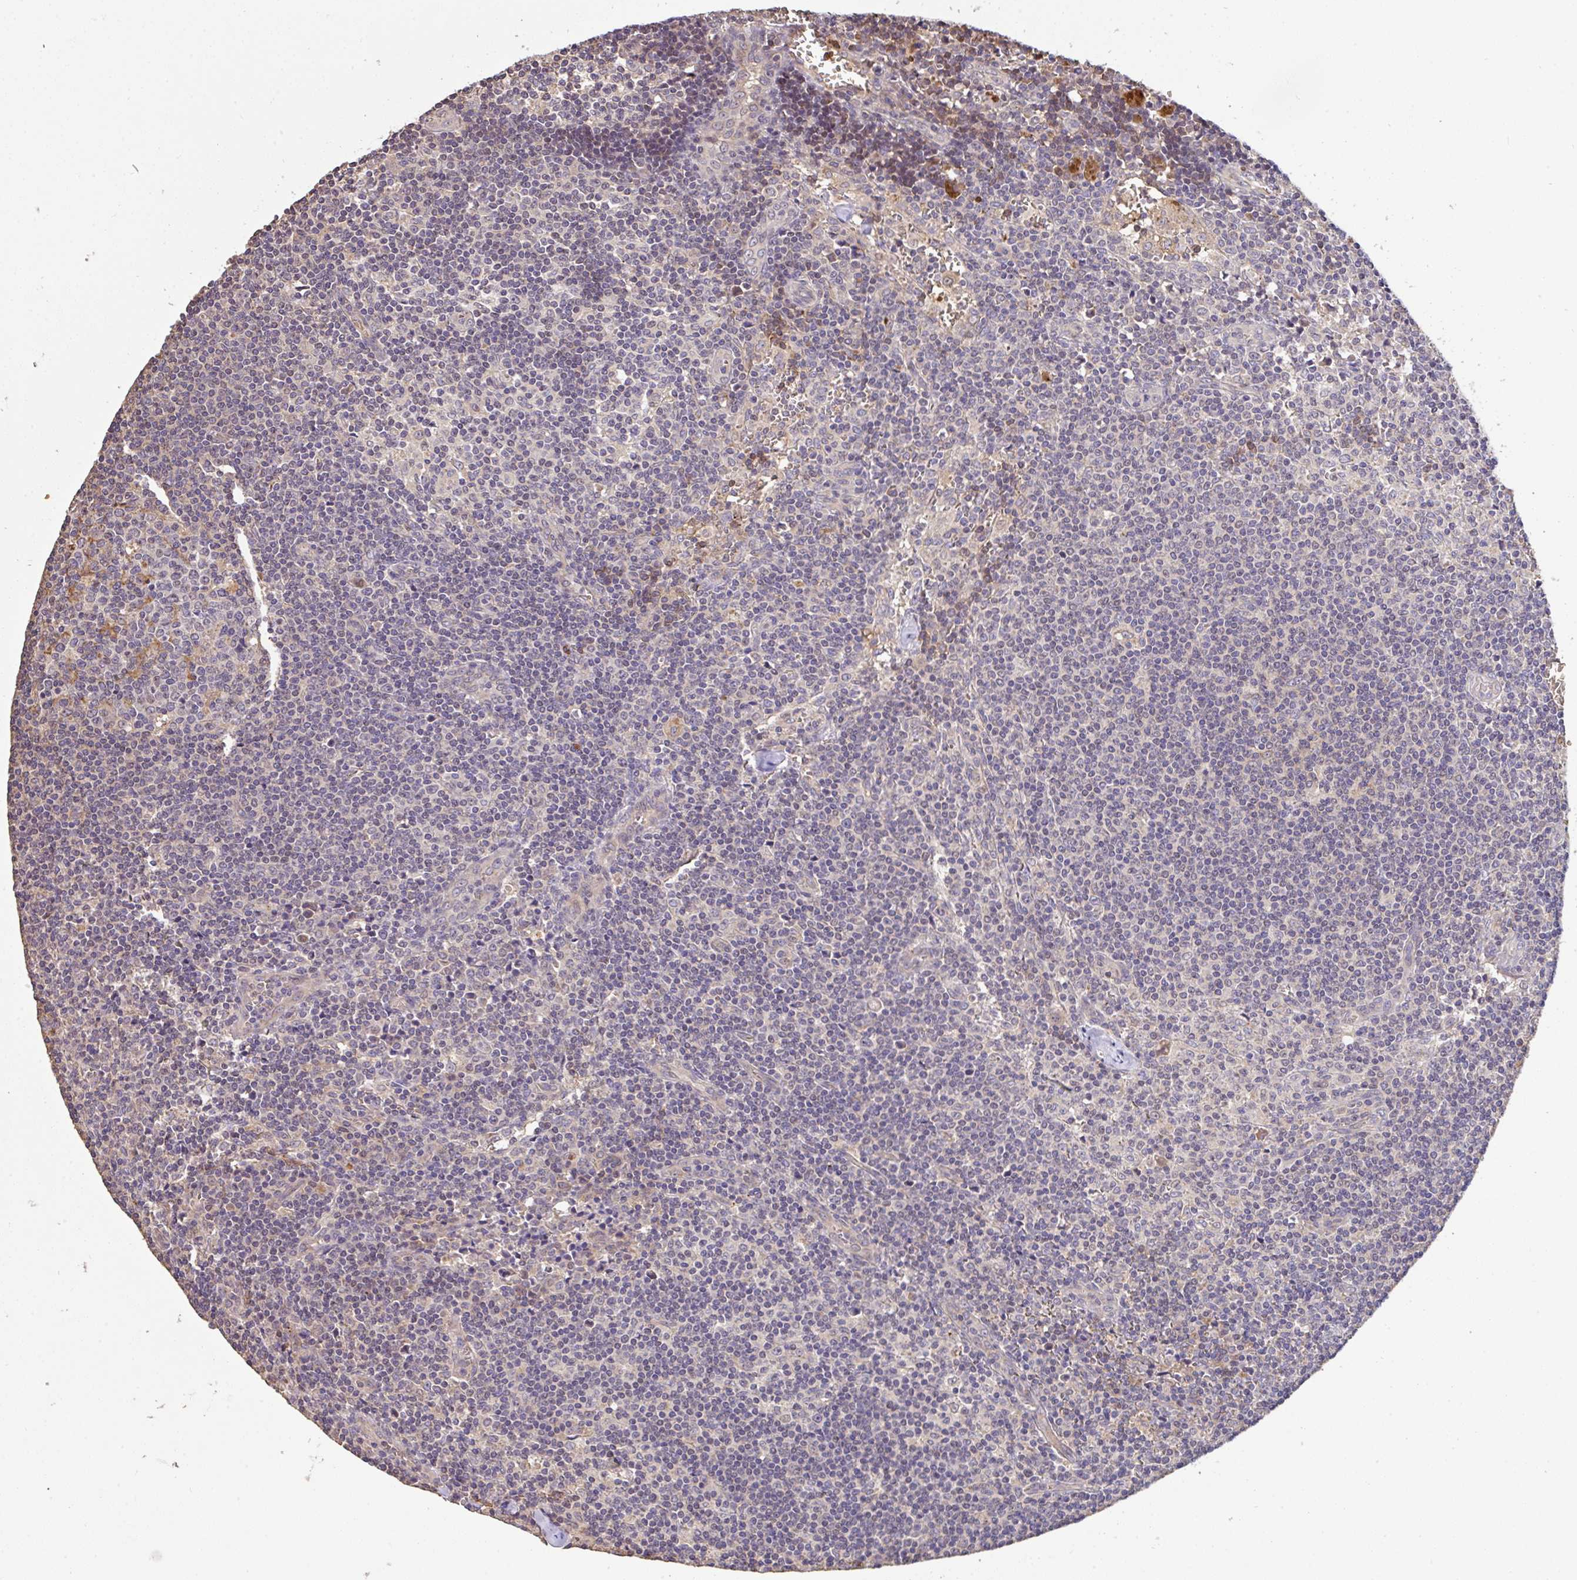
{"staining": {"intensity": "negative", "quantity": "none", "location": "none"}, "tissue": "lymph node", "cell_type": "Germinal center cells", "image_type": "normal", "snomed": [{"axis": "morphology", "description": "Normal tissue, NOS"}, {"axis": "topography", "description": "Lymph node"}], "caption": "A high-resolution photomicrograph shows immunohistochemistry staining of unremarkable lymph node, which demonstrates no significant positivity in germinal center cells. Brightfield microscopy of immunohistochemistry stained with DAB (brown) and hematoxylin (blue), captured at high magnification.", "gene": "C1QTNF9B", "patient": {"sex": "female", "age": 45}}